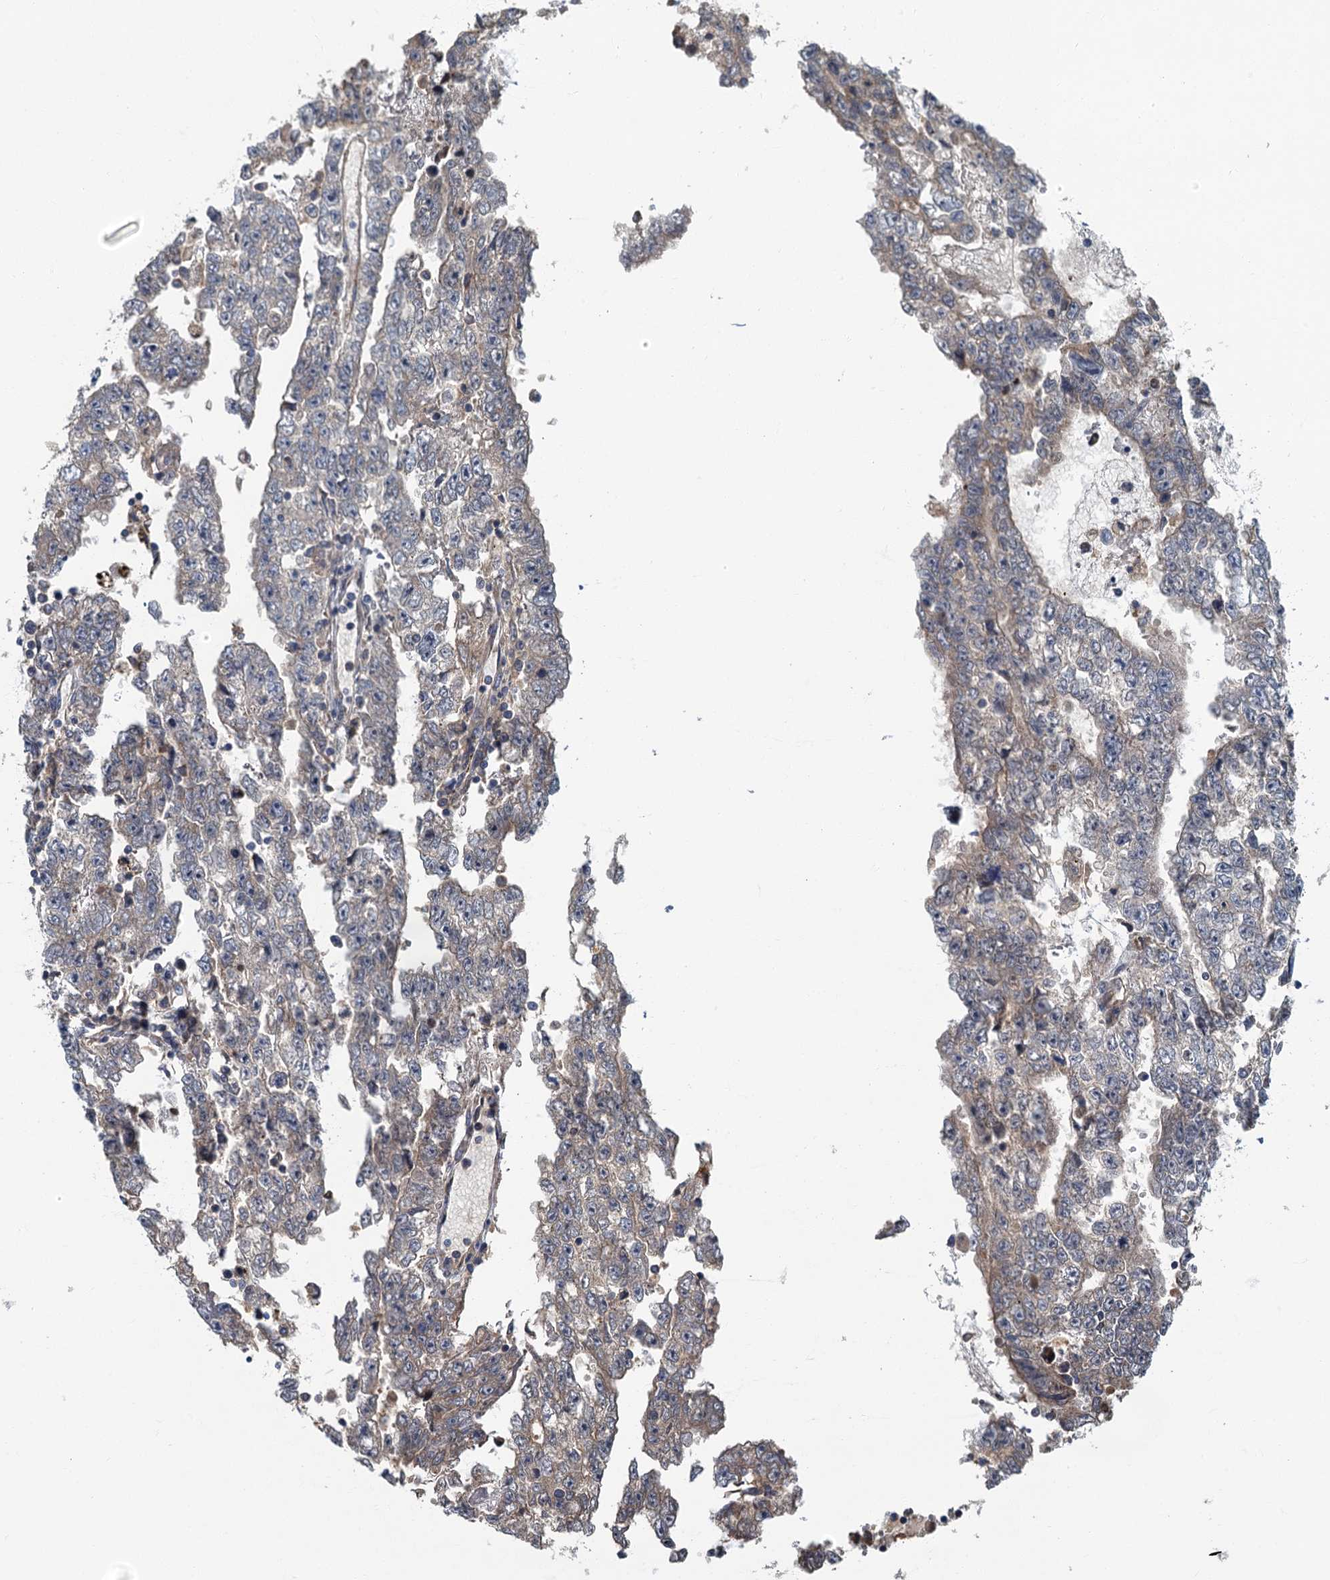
{"staining": {"intensity": "negative", "quantity": "none", "location": "none"}, "tissue": "testis cancer", "cell_type": "Tumor cells", "image_type": "cancer", "snomed": [{"axis": "morphology", "description": "Carcinoma, Embryonal, NOS"}, {"axis": "topography", "description": "Testis"}], "caption": "The histopathology image exhibits no significant positivity in tumor cells of testis cancer.", "gene": "SPDYC", "patient": {"sex": "male", "age": 25}}